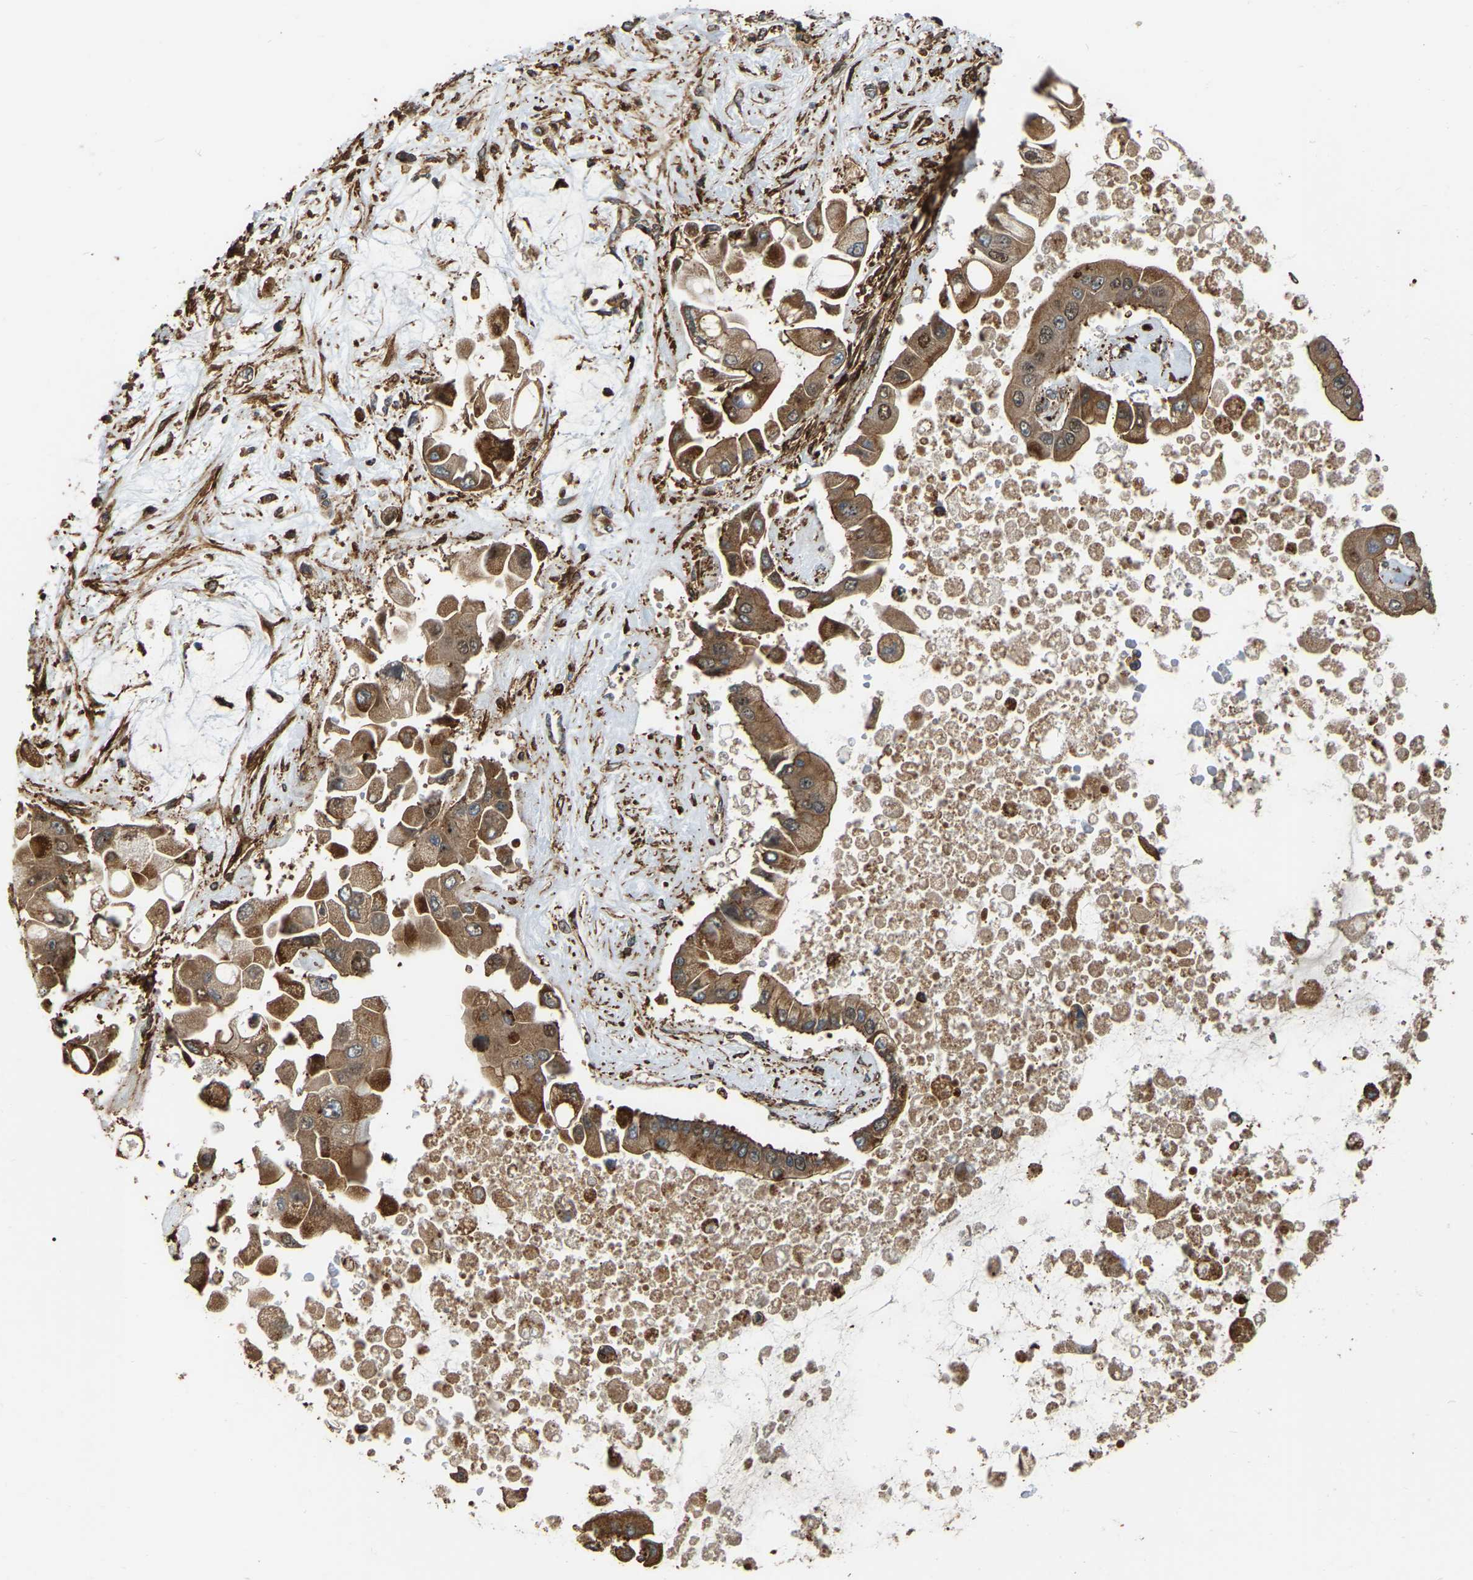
{"staining": {"intensity": "moderate", "quantity": ">75%", "location": "cytoplasmic/membranous"}, "tissue": "liver cancer", "cell_type": "Tumor cells", "image_type": "cancer", "snomed": [{"axis": "morphology", "description": "Cholangiocarcinoma"}, {"axis": "topography", "description": "Liver"}], "caption": "High-magnification brightfield microscopy of liver cholangiocarcinoma stained with DAB (brown) and counterstained with hematoxylin (blue). tumor cells exhibit moderate cytoplasmic/membranous expression is appreciated in about>75% of cells.", "gene": "SAMD9L", "patient": {"sex": "male", "age": 50}}